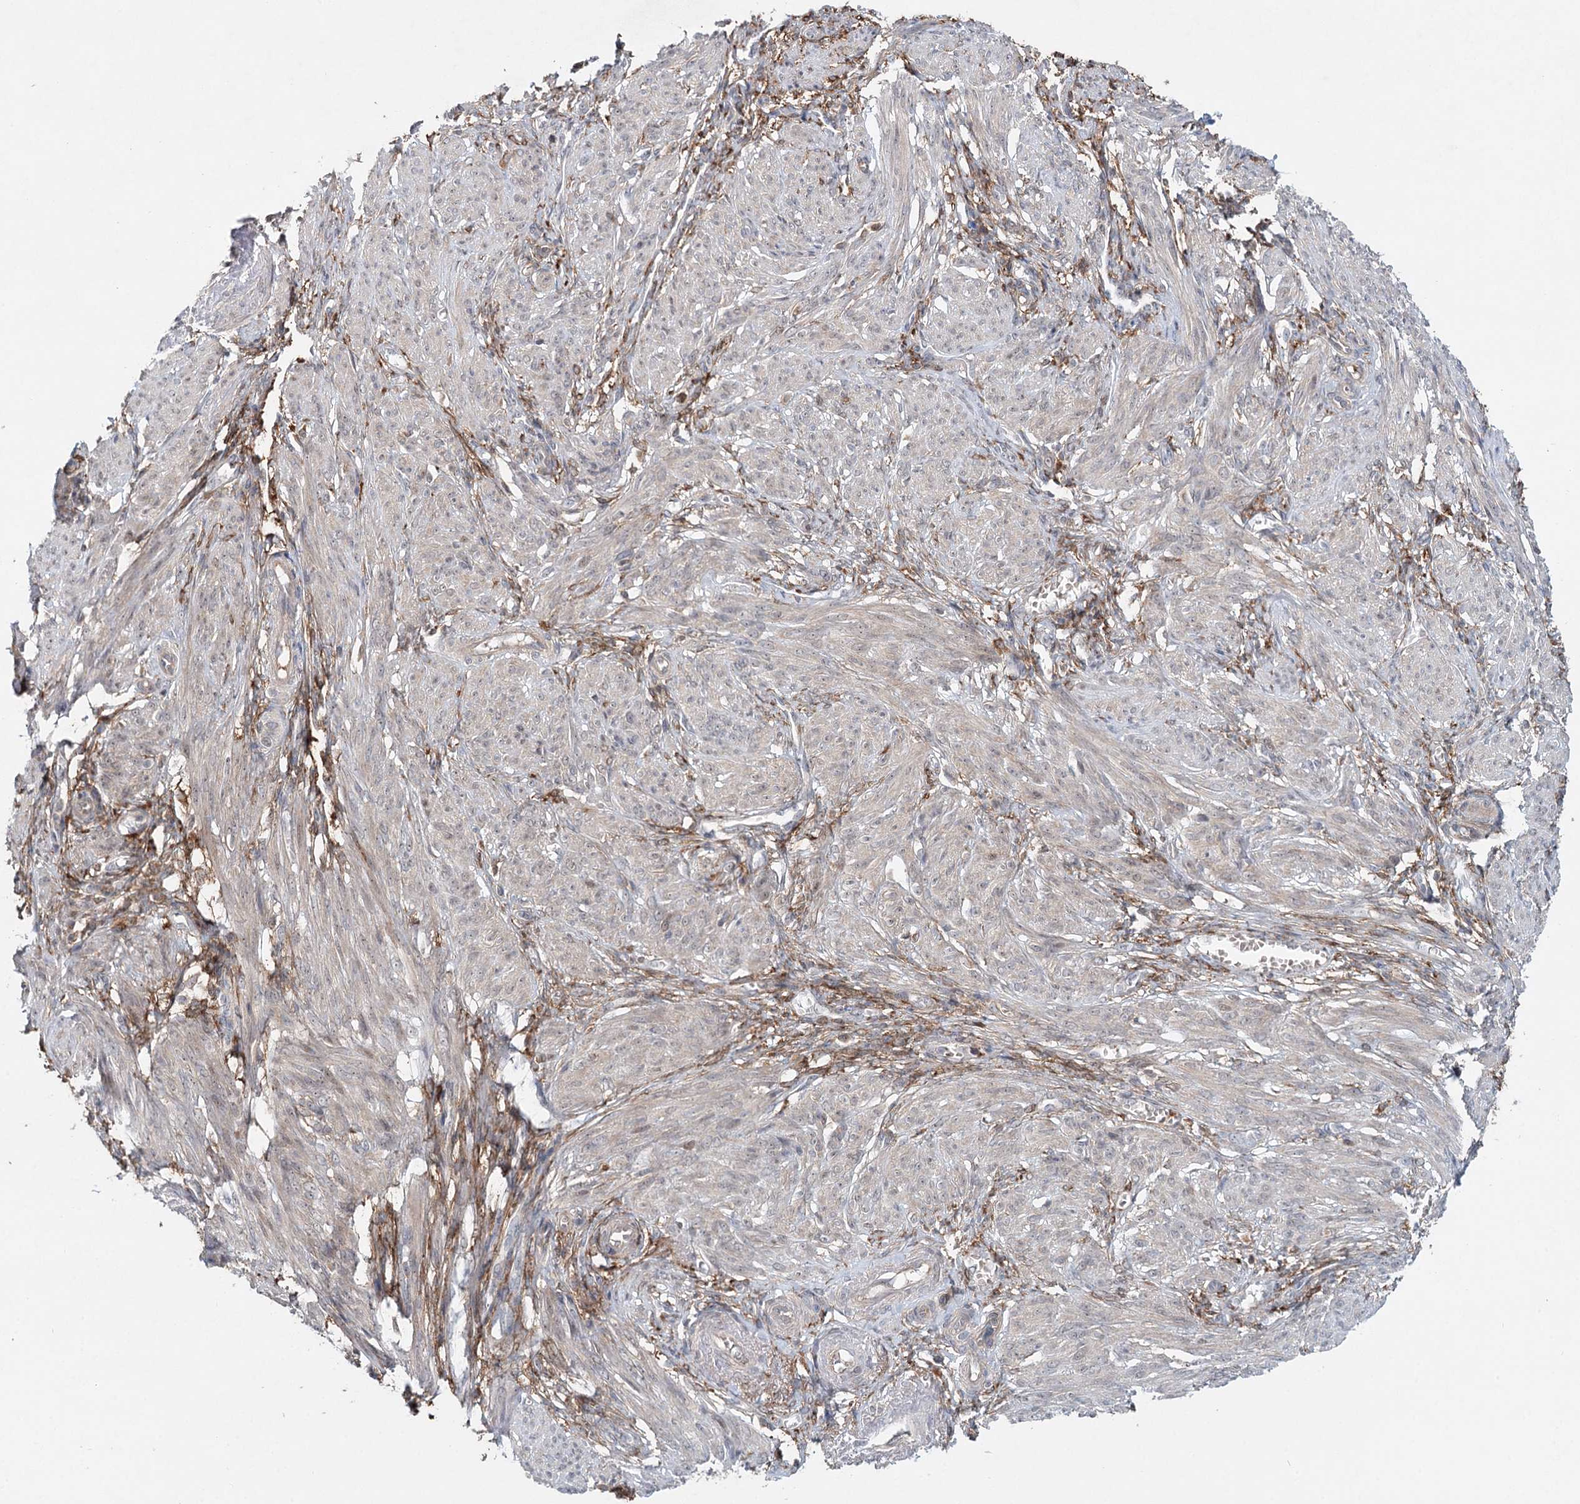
{"staining": {"intensity": "weak", "quantity": "25%-75%", "location": "cytoplasmic/membranous,nuclear"}, "tissue": "smooth muscle", "cell_type": "Smooth muscle cells", "image_type": "normal", "snomed": [{"axis": "morphology", "description": "Normal tissue, NOS"}, {"axis": "topography", "description": "Smooth muscle"}], "caption": "Protein staining shows weak cytoplasmic/membranous,nuclear expression in about 25%-75% of smooth muscle cells in normal smooth muscle. (DAB (3,3'-diaminobenzidine) = brown stain, brightfield microscopy at high magnification).", "gene": "WDR44", "patient": {"sex": "female", "age": 39}}